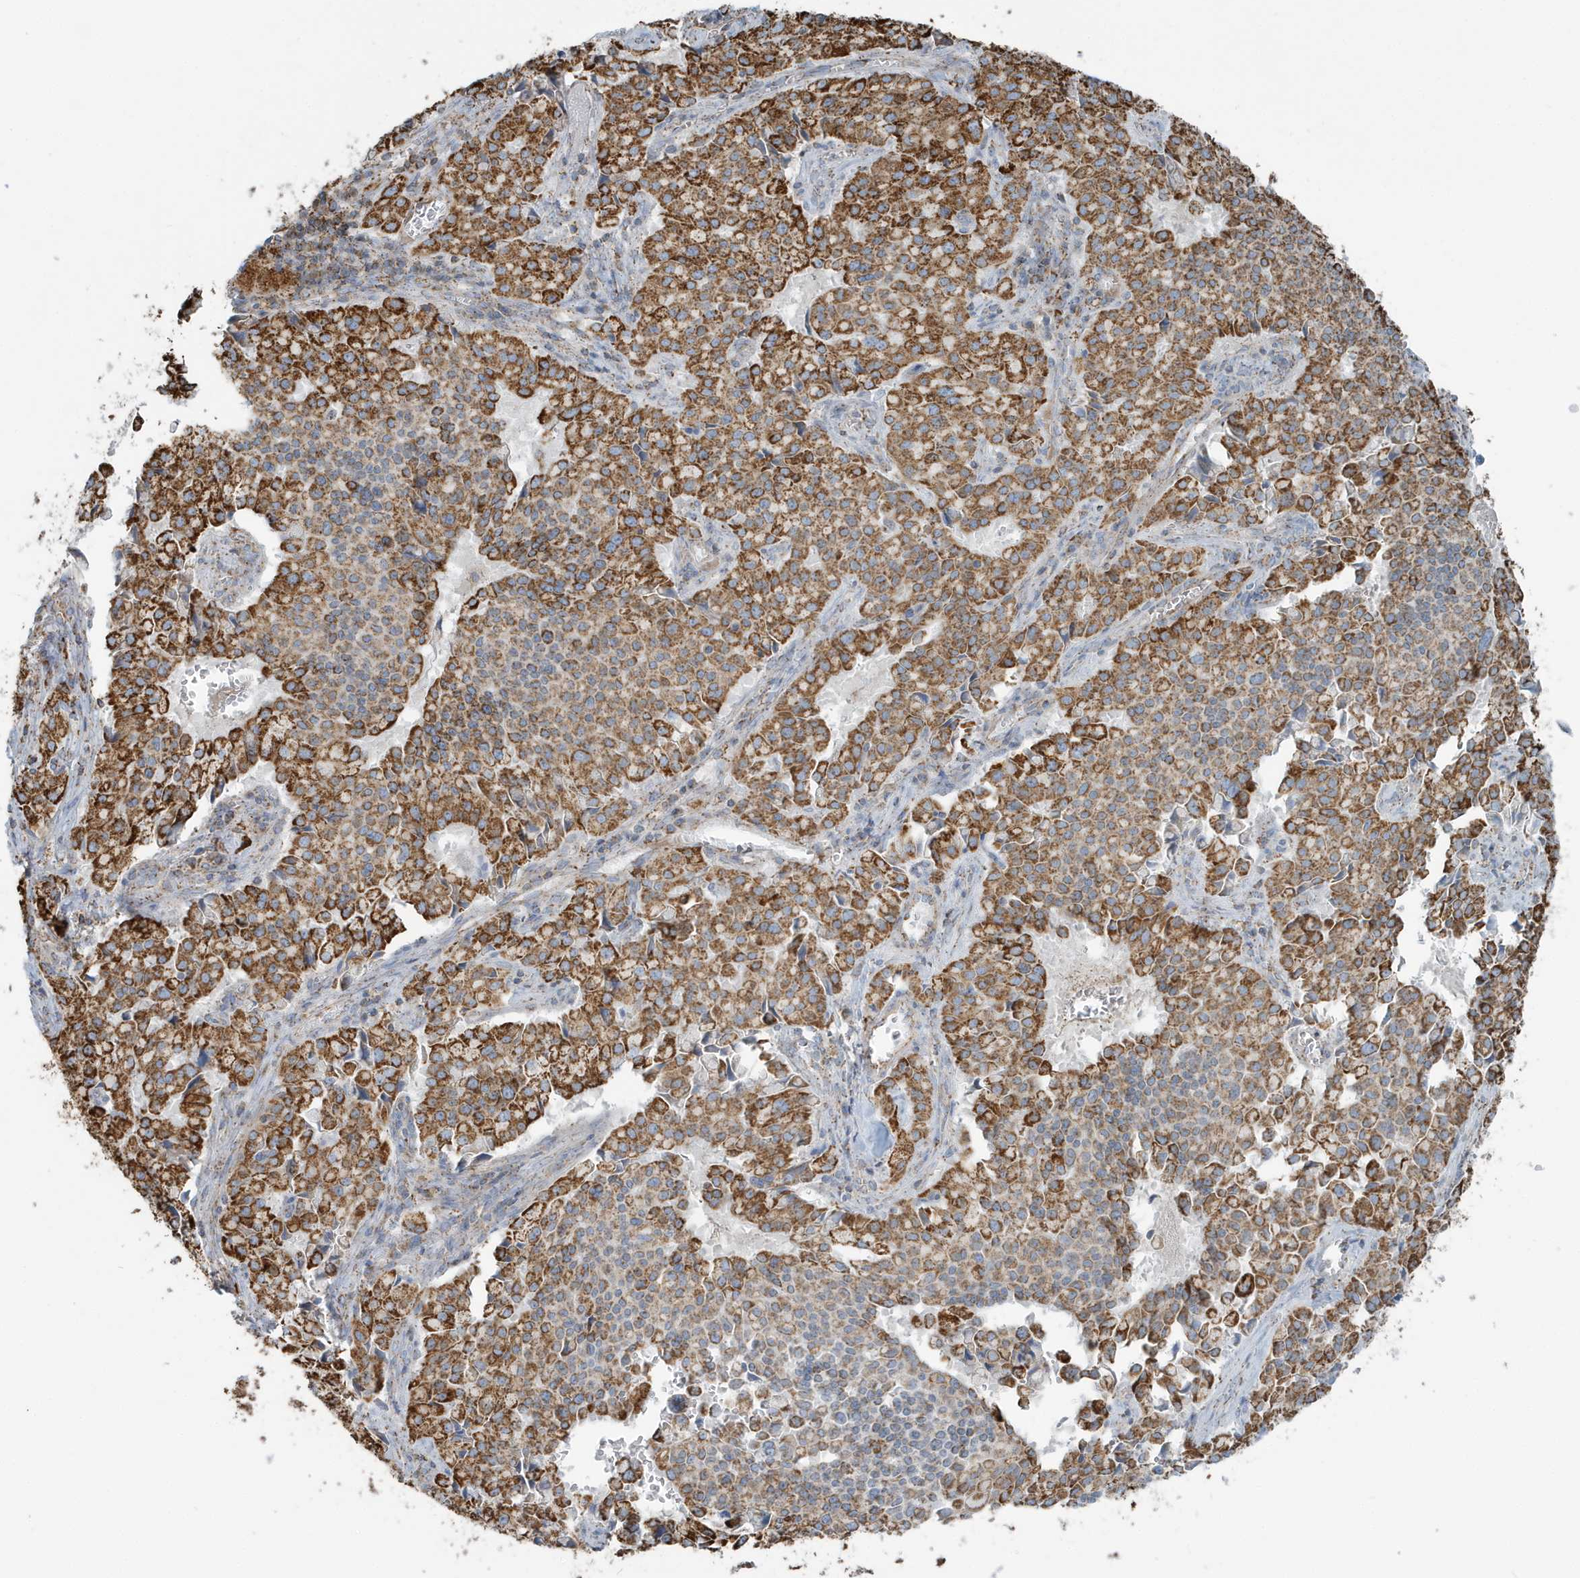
{"staining": {"intensity": "strong", "quantity": ">75%", "location": "cytoplasmic/membranous"}, "tissue": "pancreatic cancer", "cell_type": "Tumor cells", "image_type": "cancer", "snomed": [{"axis": "morphology", "description": "Adenocarcinoma, NOS"}, {"axis": "topography", "description": "Pancreas"}], "caption": "Tumor cells demonstrate high levels of strong cytoplasmic/membranous expression in about >75% of cells in pancreatic adenocarcinoma.", "gene": "RAB11FIP3", "patient": {"sex": "male", "age": 65}}